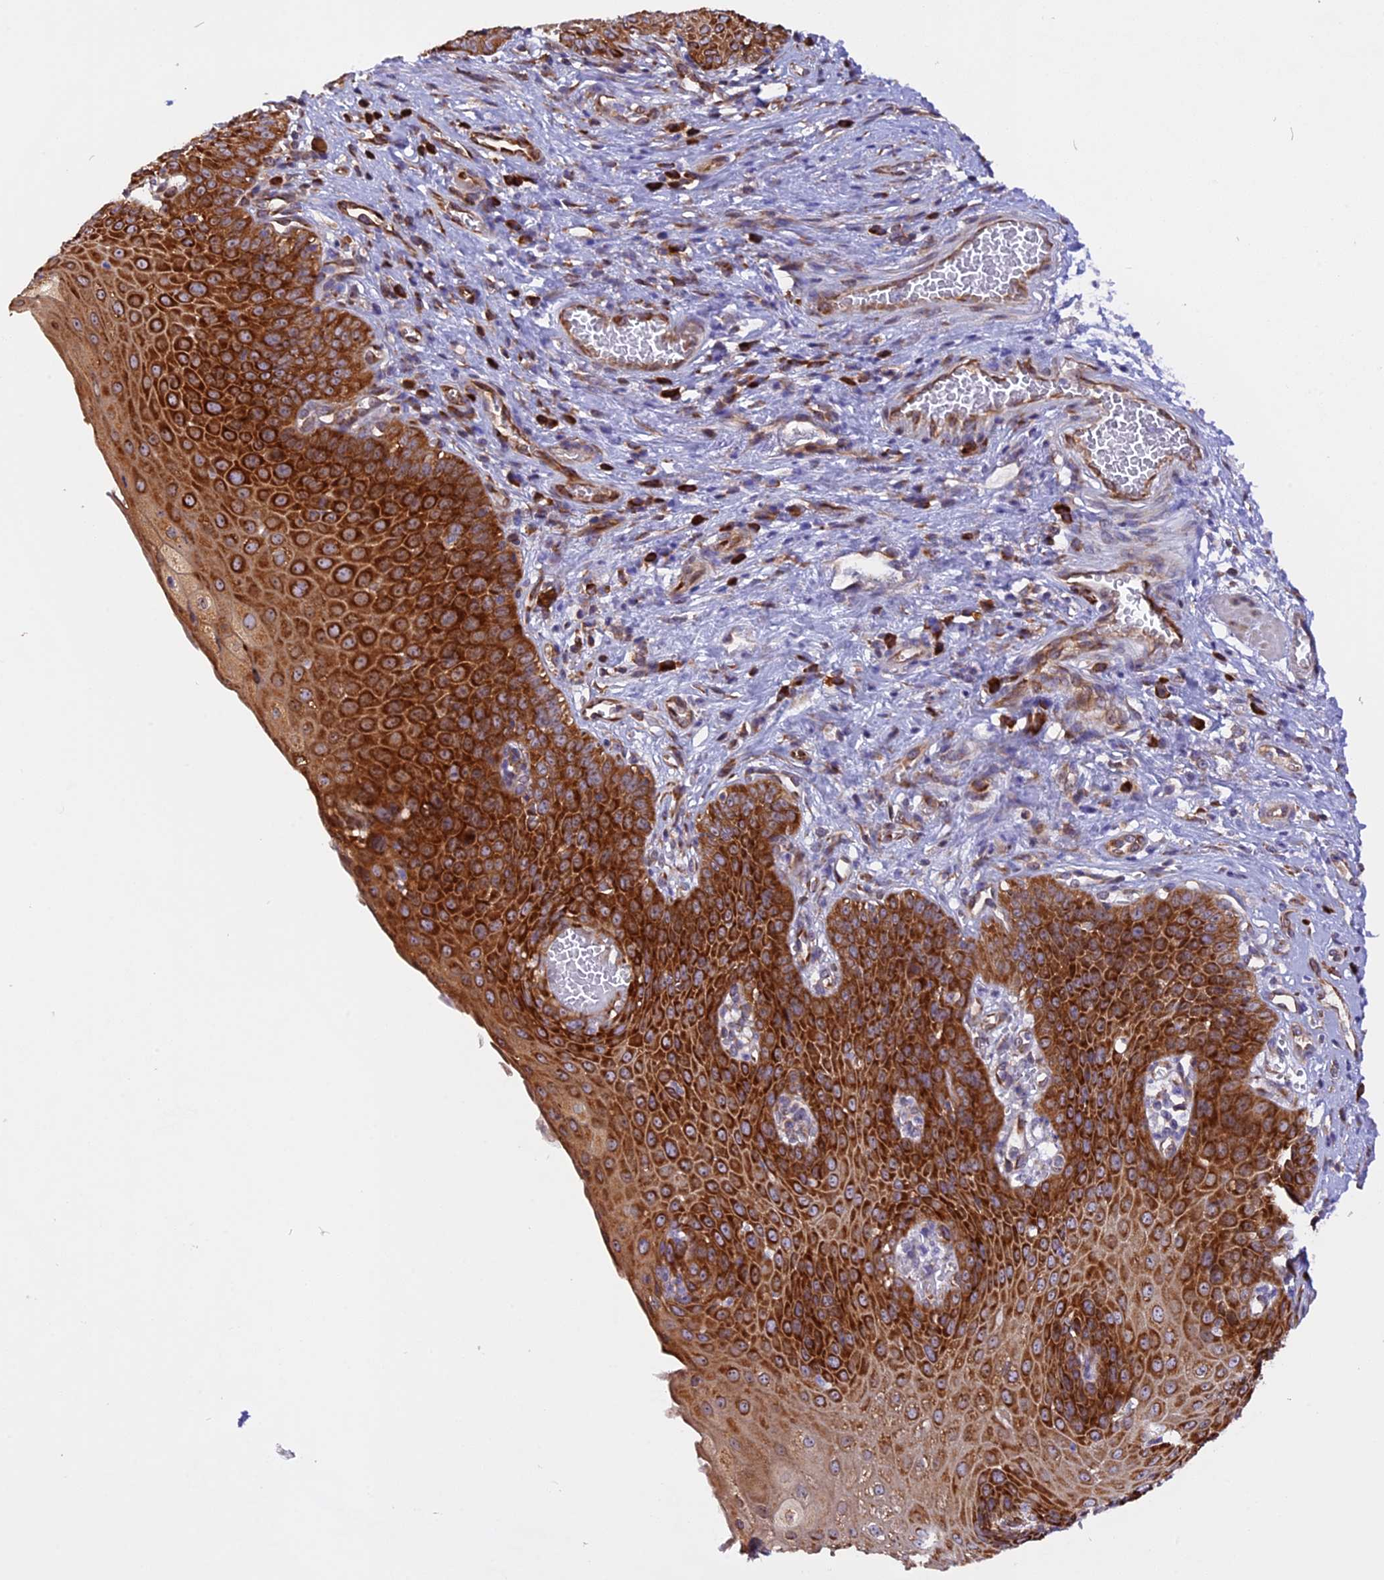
{"staining": {"intensity": "strong", "quantity": ">75%", "location": "cytoplasmic/membranous"}, "tissue": "esophagus", "cell_type": "Squamous epithelial cells", "image_type": "normal", "snomed": [{"axis": "morphology", "description": "Normal tissue, NOS"}, {"axis": "topography", "description": "Esophagus"}], "caption": "DAB (3,3'-diaminobenzidine) immunohistochemical staining of benign human esophagus demonstrates strong cytoplasmic/membranous protein positivity in about >75% of squamous epithelial cells. Nuclei are stained in blue.", "gene": "GNPTAB", "patient": {"sex": "male", "age": 71}}